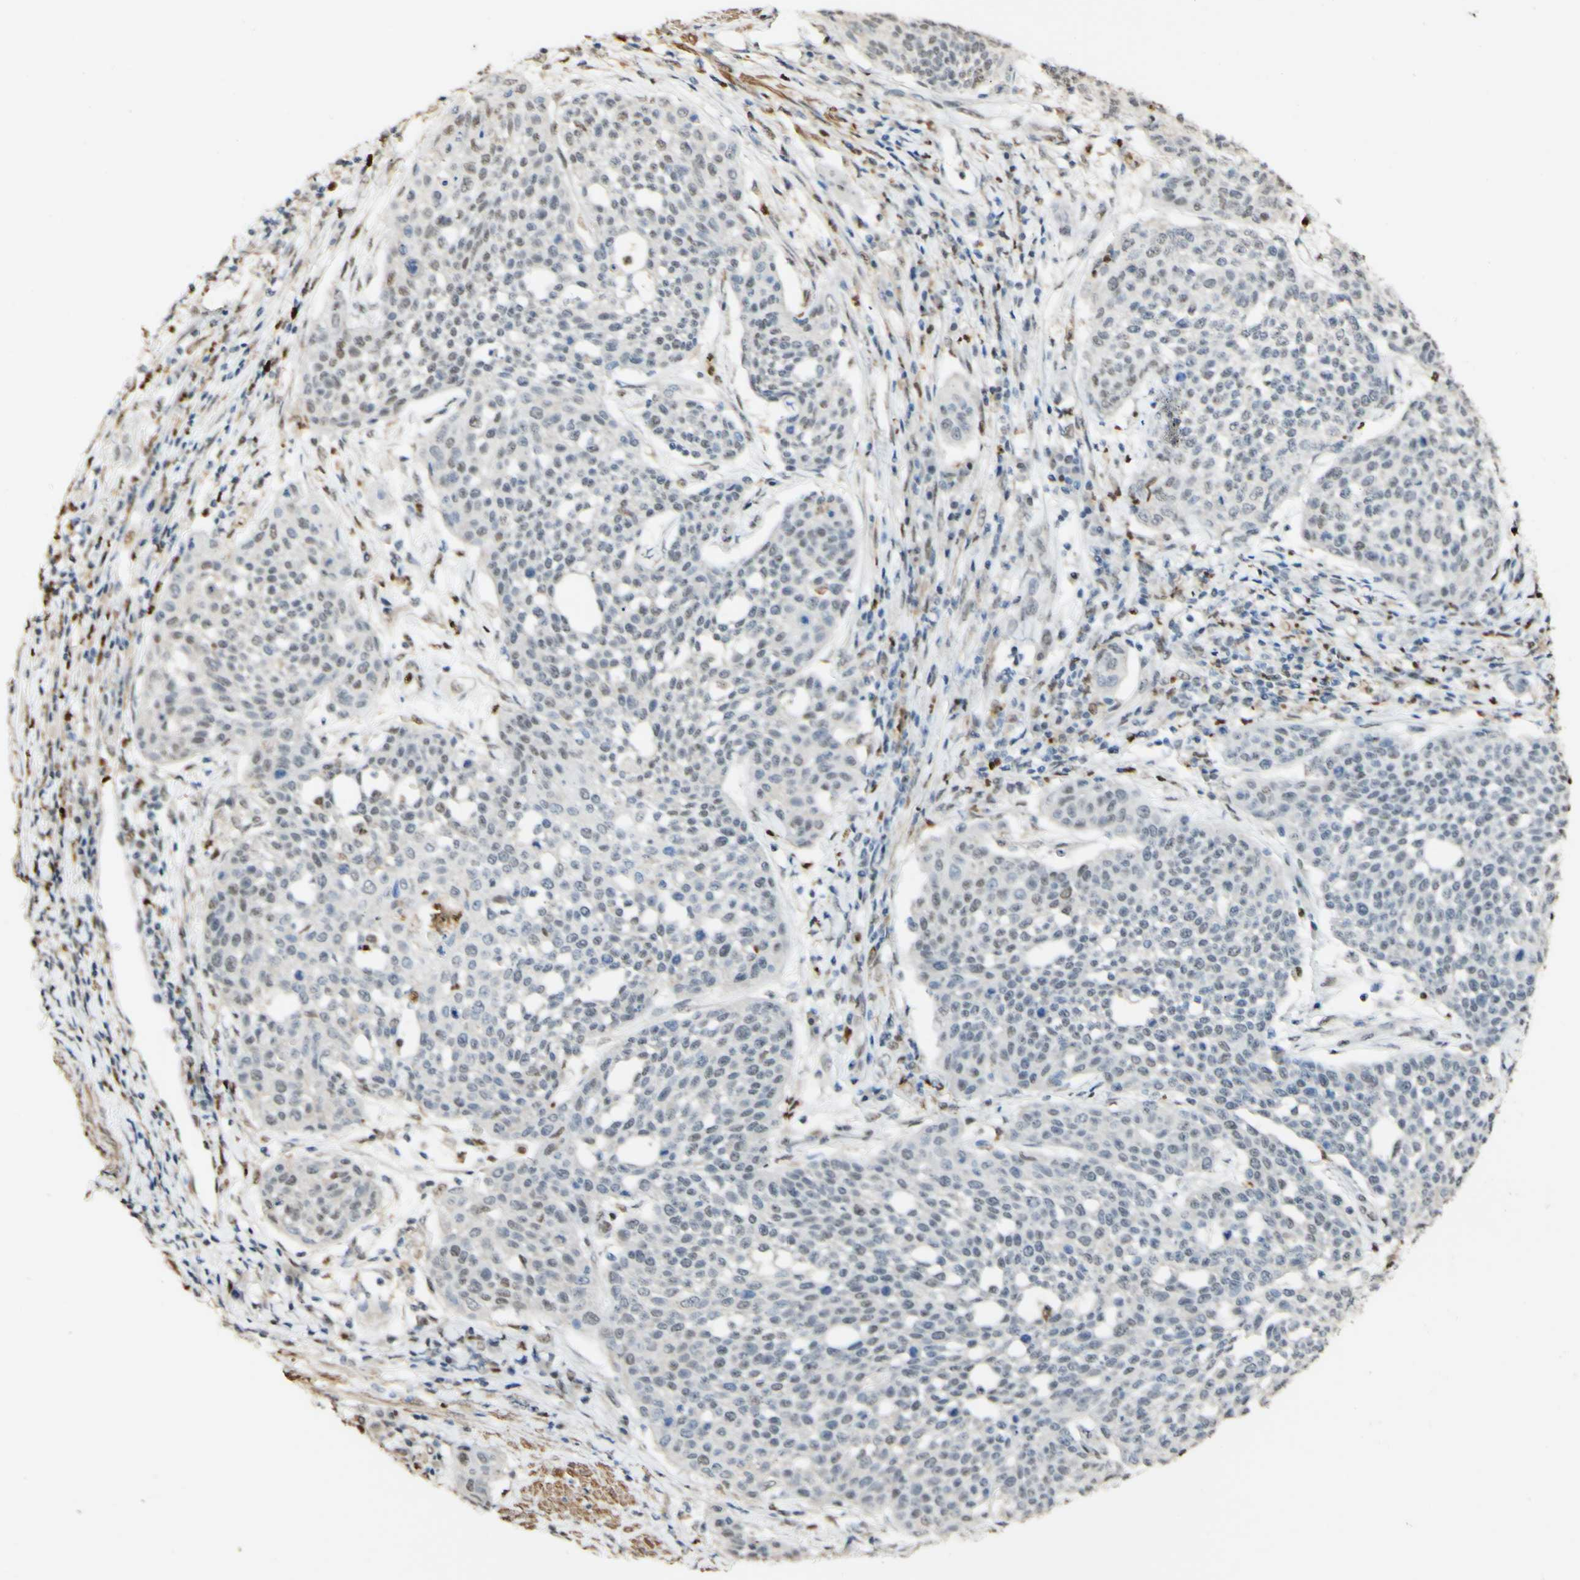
{"staining": {"intensity": "negative", "quantity": "none", "location": "none"}, "tissue": "cervical cancer", "cell_type": "Tumor cells", "image_type": "cancer", "snomed": [{"axis": "morphology", "description": "Squamous cell carcinoma, NOS"}, {"axis": "topography", "description": "Cervix"}], "caption": "Immunohistochemistry (IHC) histopathology image of cervical cancer stained for a protein (brown), which displays no positivity in tumor cells.", "gene": "MAP3K4", "patient": {"sex": "female", "age": 34}}